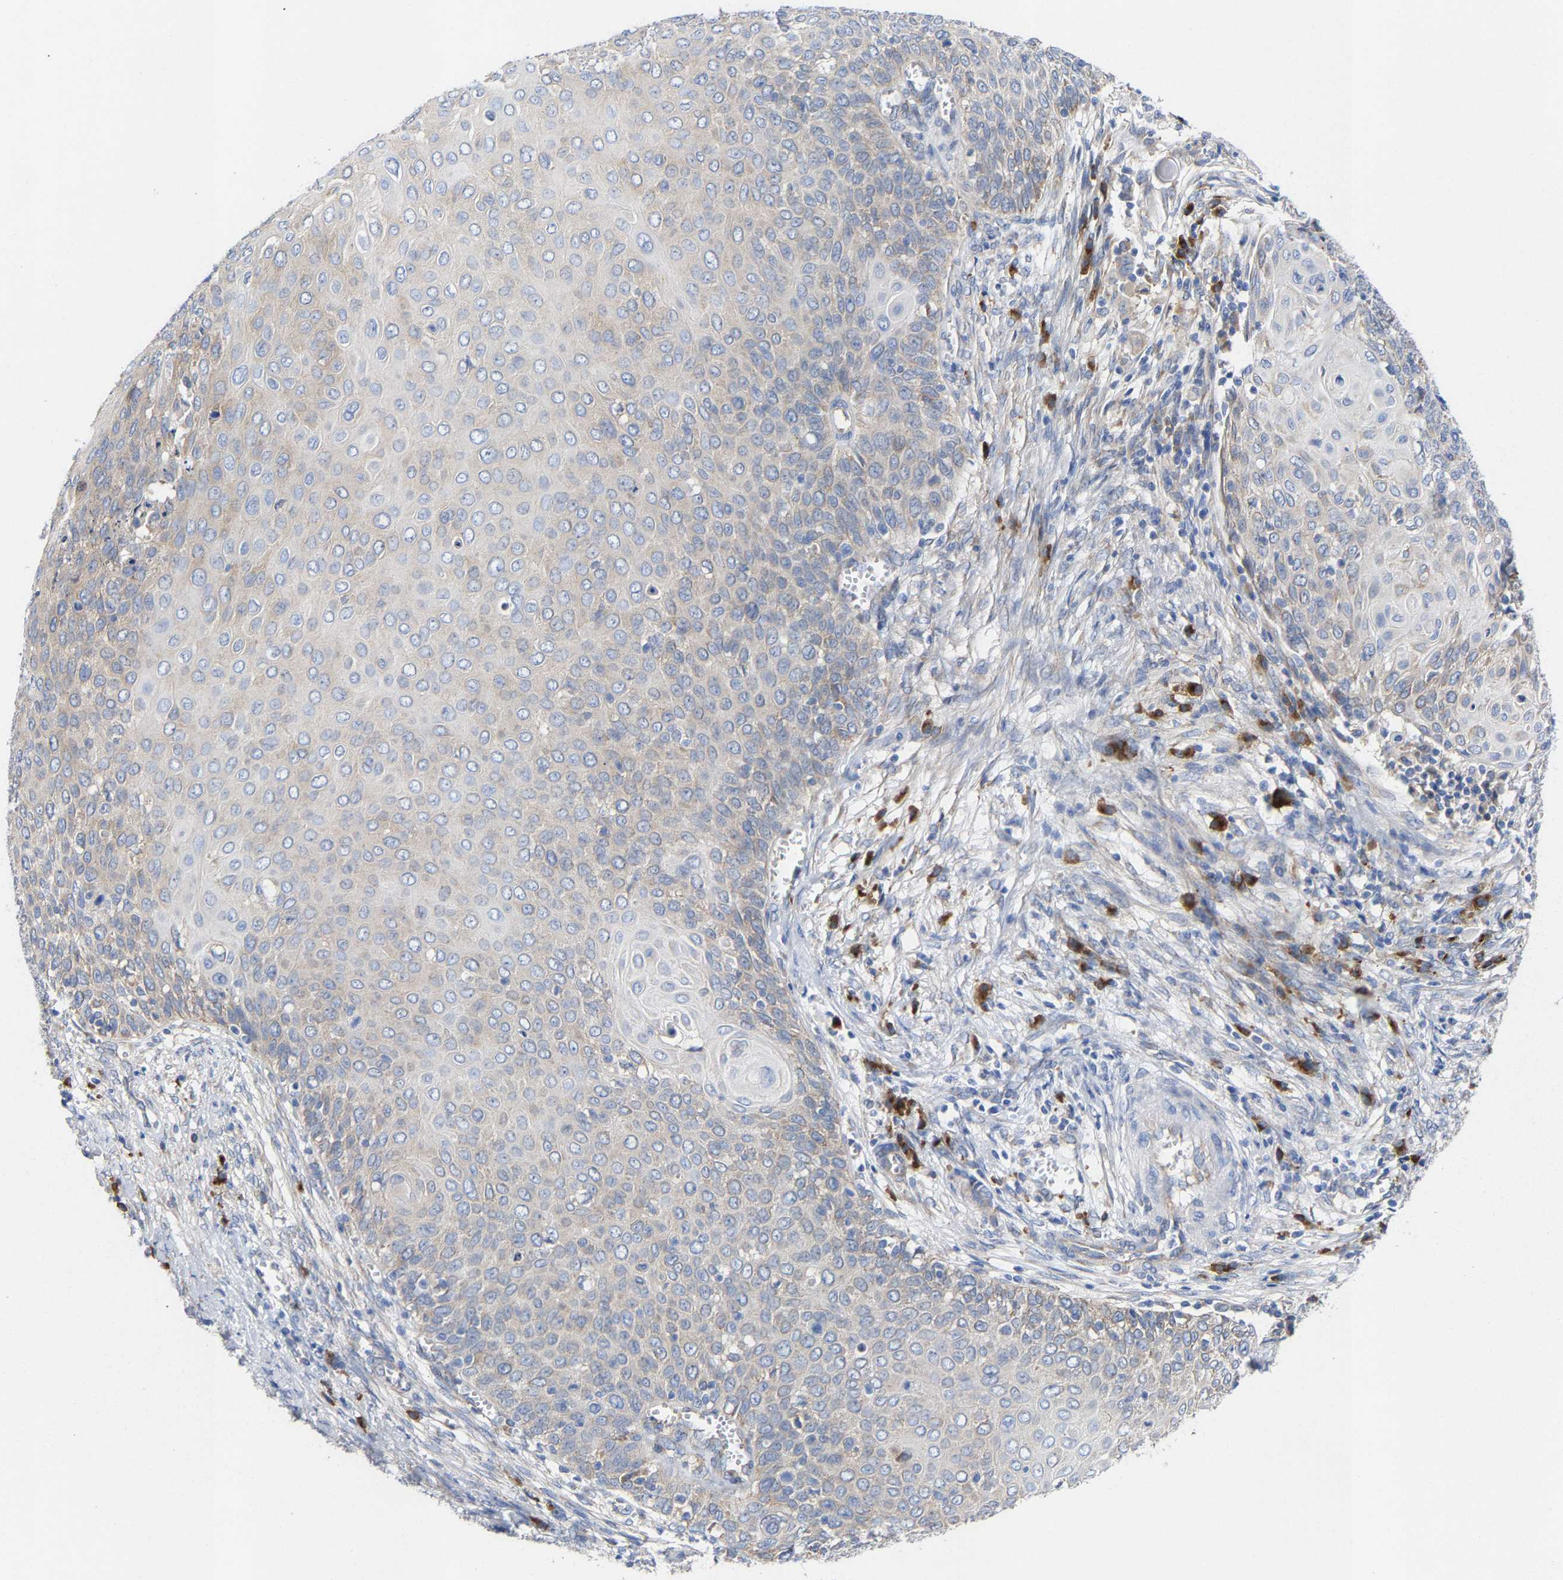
{"staining": {"intensity": "weak", "quantity": "<25%", "location": "cytoplasmic/membranous"}, "tissue": "cervical cancer", "cell_type": "Tumor cells", "image_type": "cancer", "snomed": [{"axis": "morphology", "description": "Squamous cell carcinoma, NOS"}, {"axis": "topography", "description": "Cervix"}], "caption": "Tumor cells are negative for protein expression in human cervical cancer (squamous cell carcinoma).", "gene": "PPP1R15A", "patient": {"sex": "female", "age": 39}}